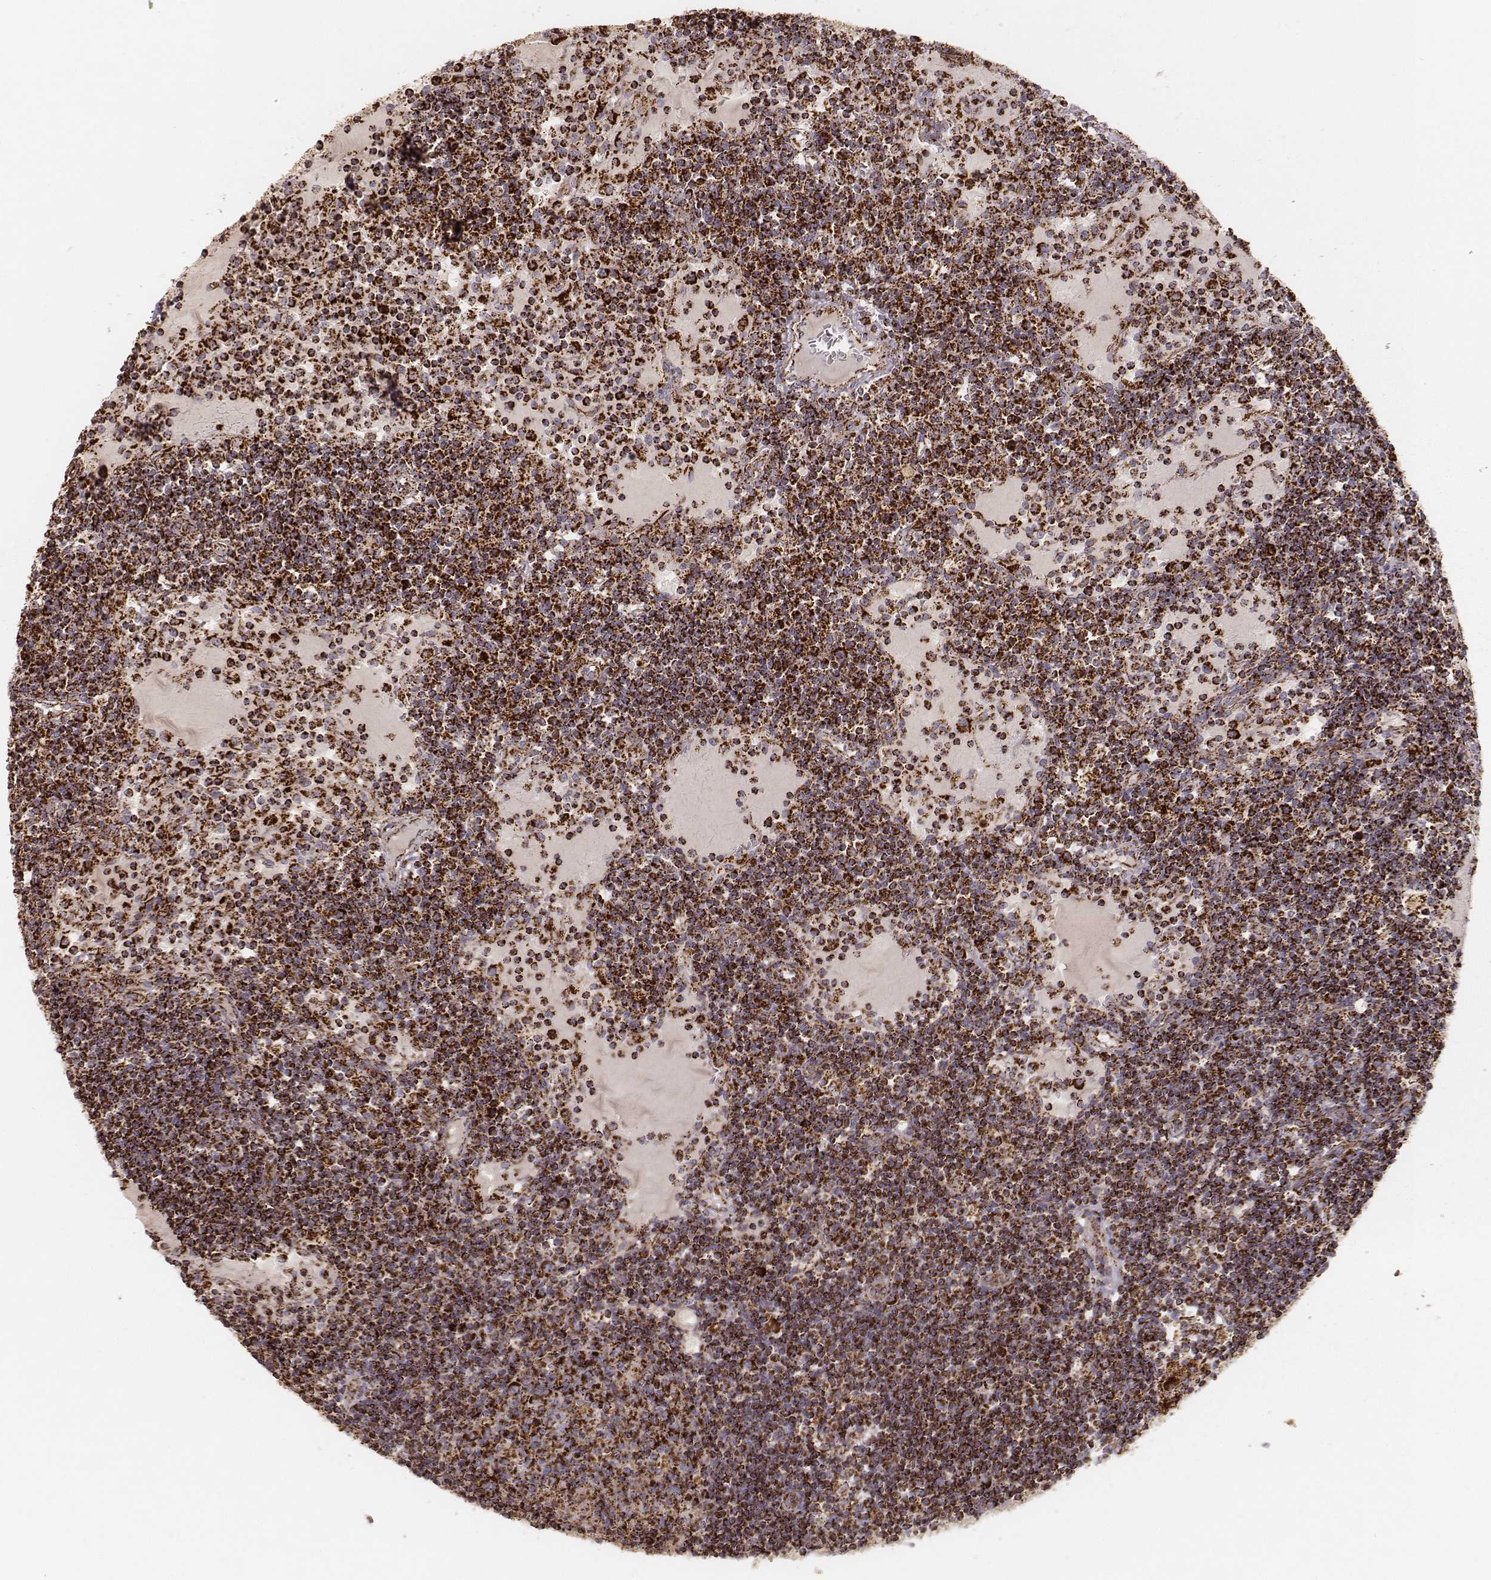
{"staining": {"intensity": "strong", "quantity": ">75%", "location": "cytoplasmic/membranous"}, "tissue": "lymph node", "cell_type": "Germinal center cells", "image_type": "normal", "snomed": [{"axis": "morphology", "description": "Normal tissue, NOS"}, {"axis": "topography", "description": "Lymph node"}], "caption": "Strong cytoplasmic/membranous protein positivity is present in about >75% of germinal center cells in lymph node.", "gene": "CS", "patient": {"sex": "female", "age": 72}}